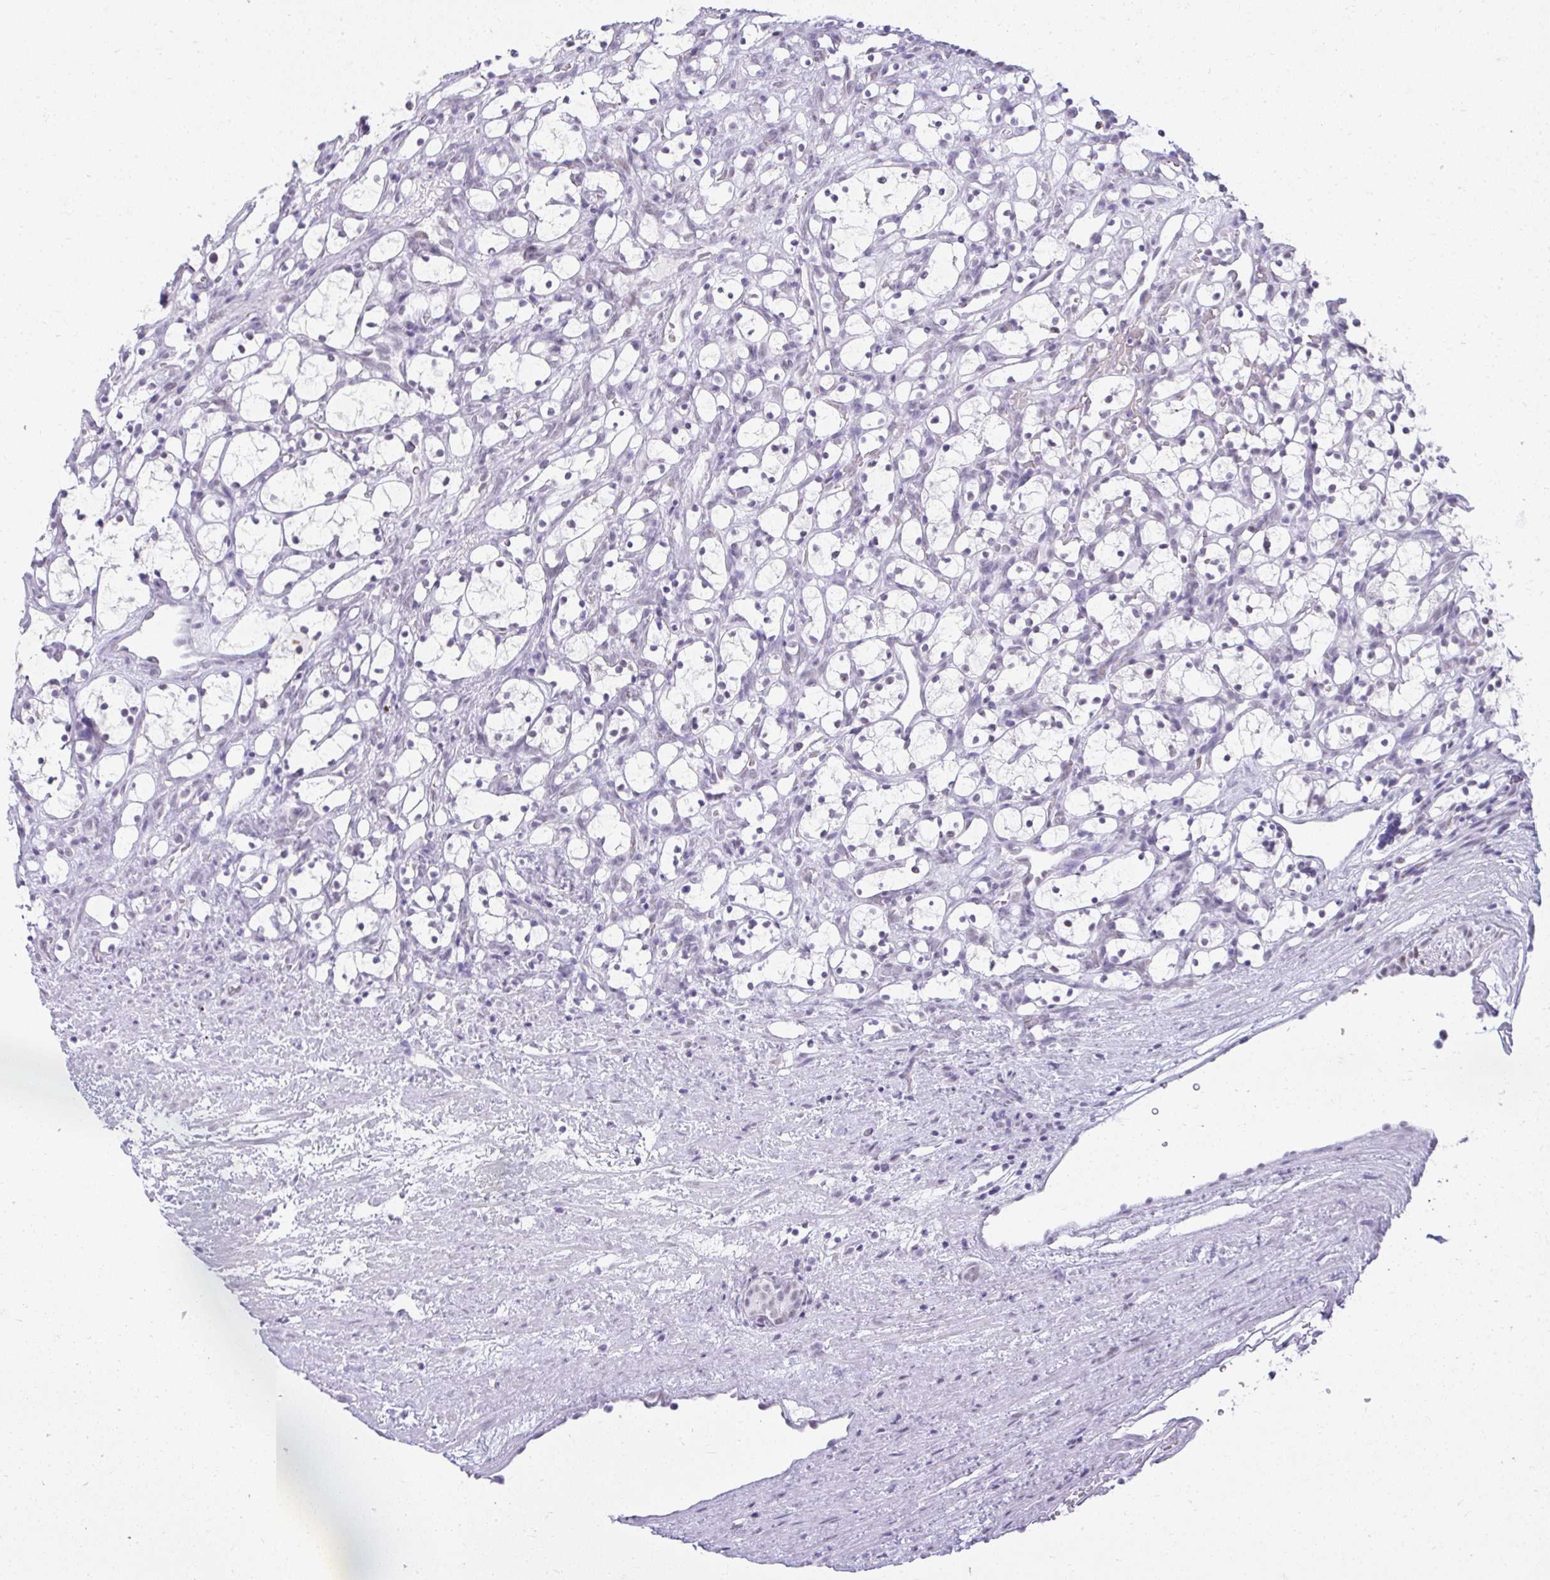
{"staining": {"intensity": "negative", "quantity": "none", "location": "none"}, "tissue": "renal cancer", "cell_type": "Tumor cells", "image_type": "cancer", "snomed": [{"axis": "morphology", "description": "Adenocarcinoma, NOS"}, {"axis": "topography", "description": "Kidney"}], "caption": "Tumor cells are negative for protein expression in human renal adenocarcinoma.", "gene": "PLA2G1B", "patient": {"sex": "female", "age": 69}}